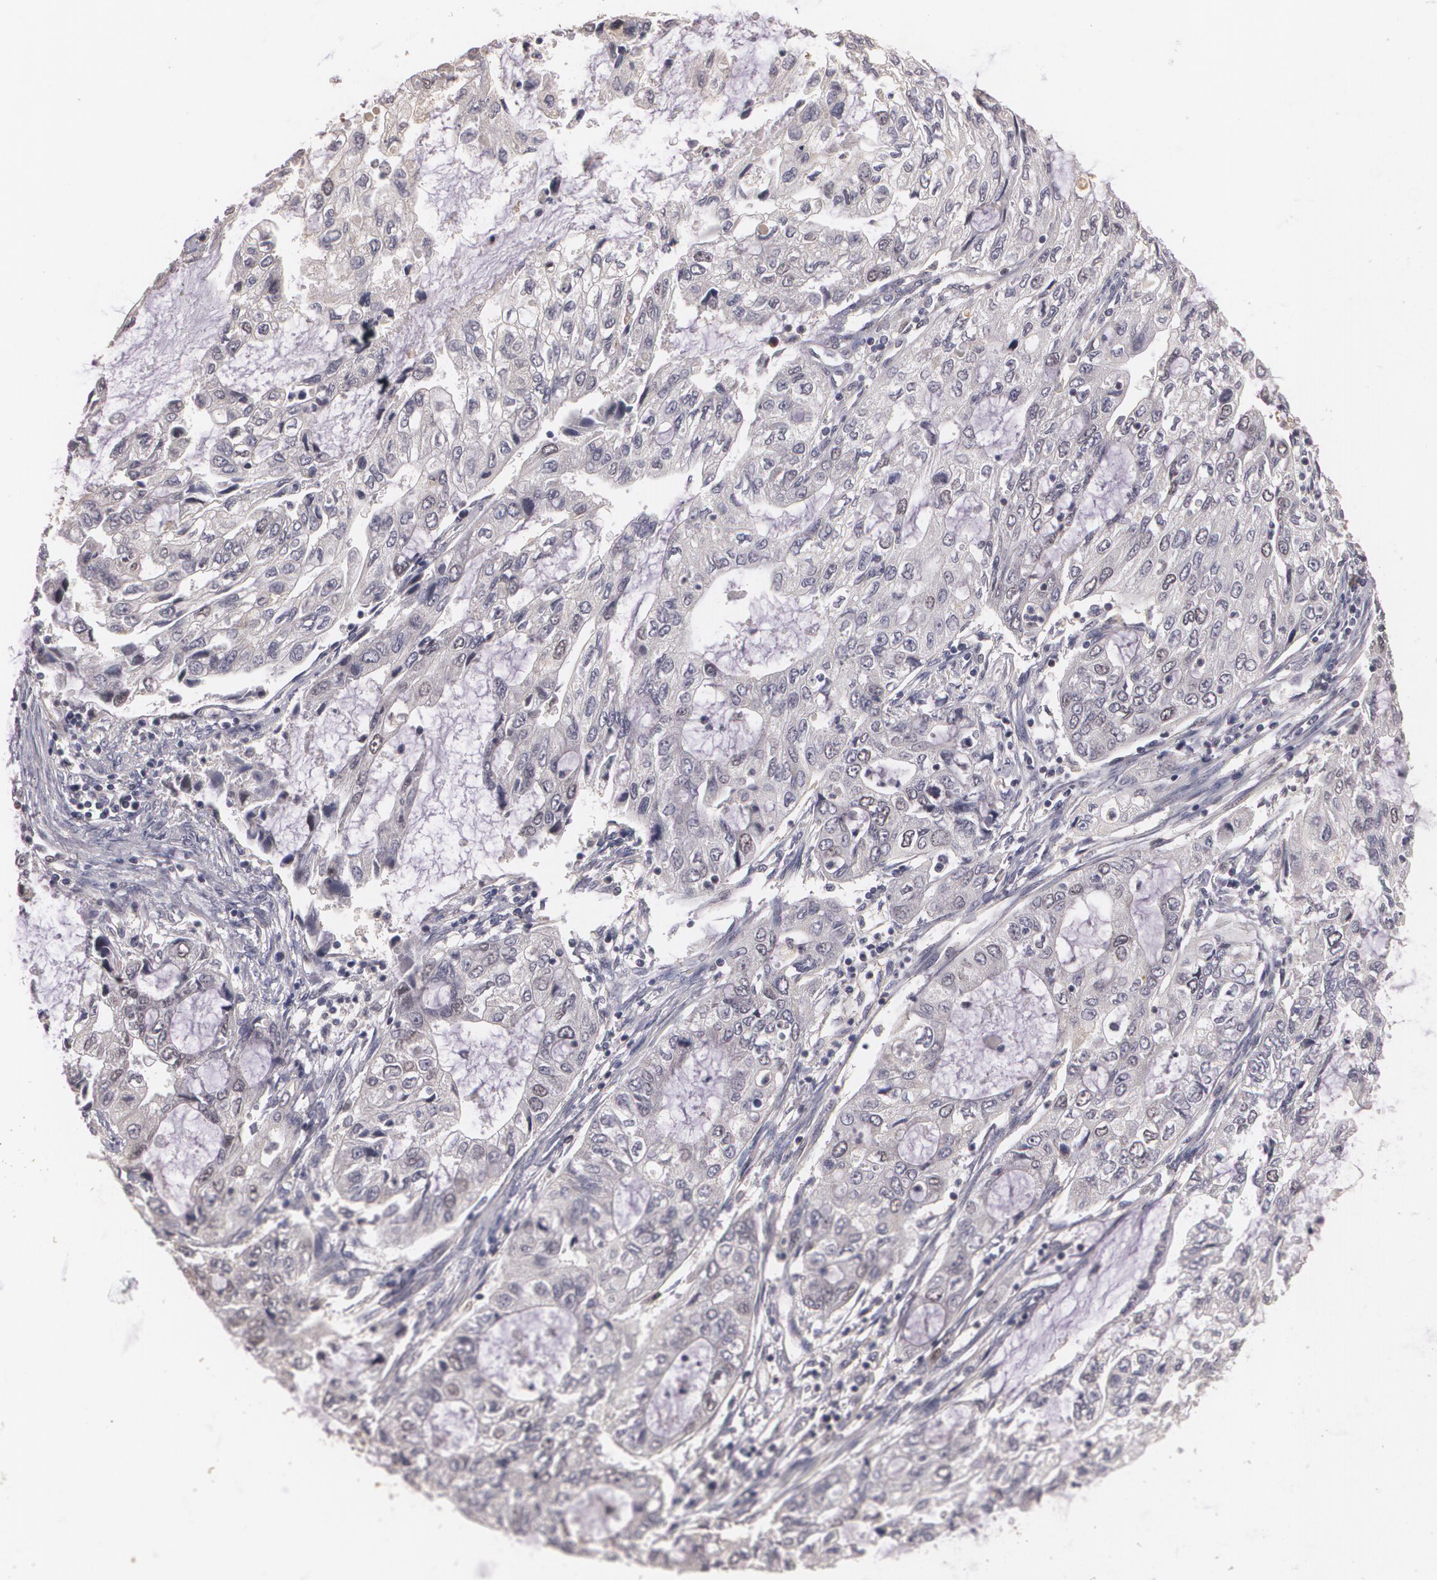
{"staining": {"intensity": "weak", "quantity": "<25%", "location": "nuclear"}, "tissue": "stomach cancer", "cell_type": "Tumor cells", "image_type": "cancer", "snomed": [{"axis": "morphology", "description": "Adenocarcinoma, NOS"}, {"axis": "topography", "description": "Stomach, upper"}], "caption": "Histopathology image shows no protein staining in tumor cells of stomach adenocarcinoma tissue. (DAB (3,3'-diaminobenzidine) IHC, high magnification).", "gene": "BRCA1", "patient": {"sex": "female", "age": 52}}